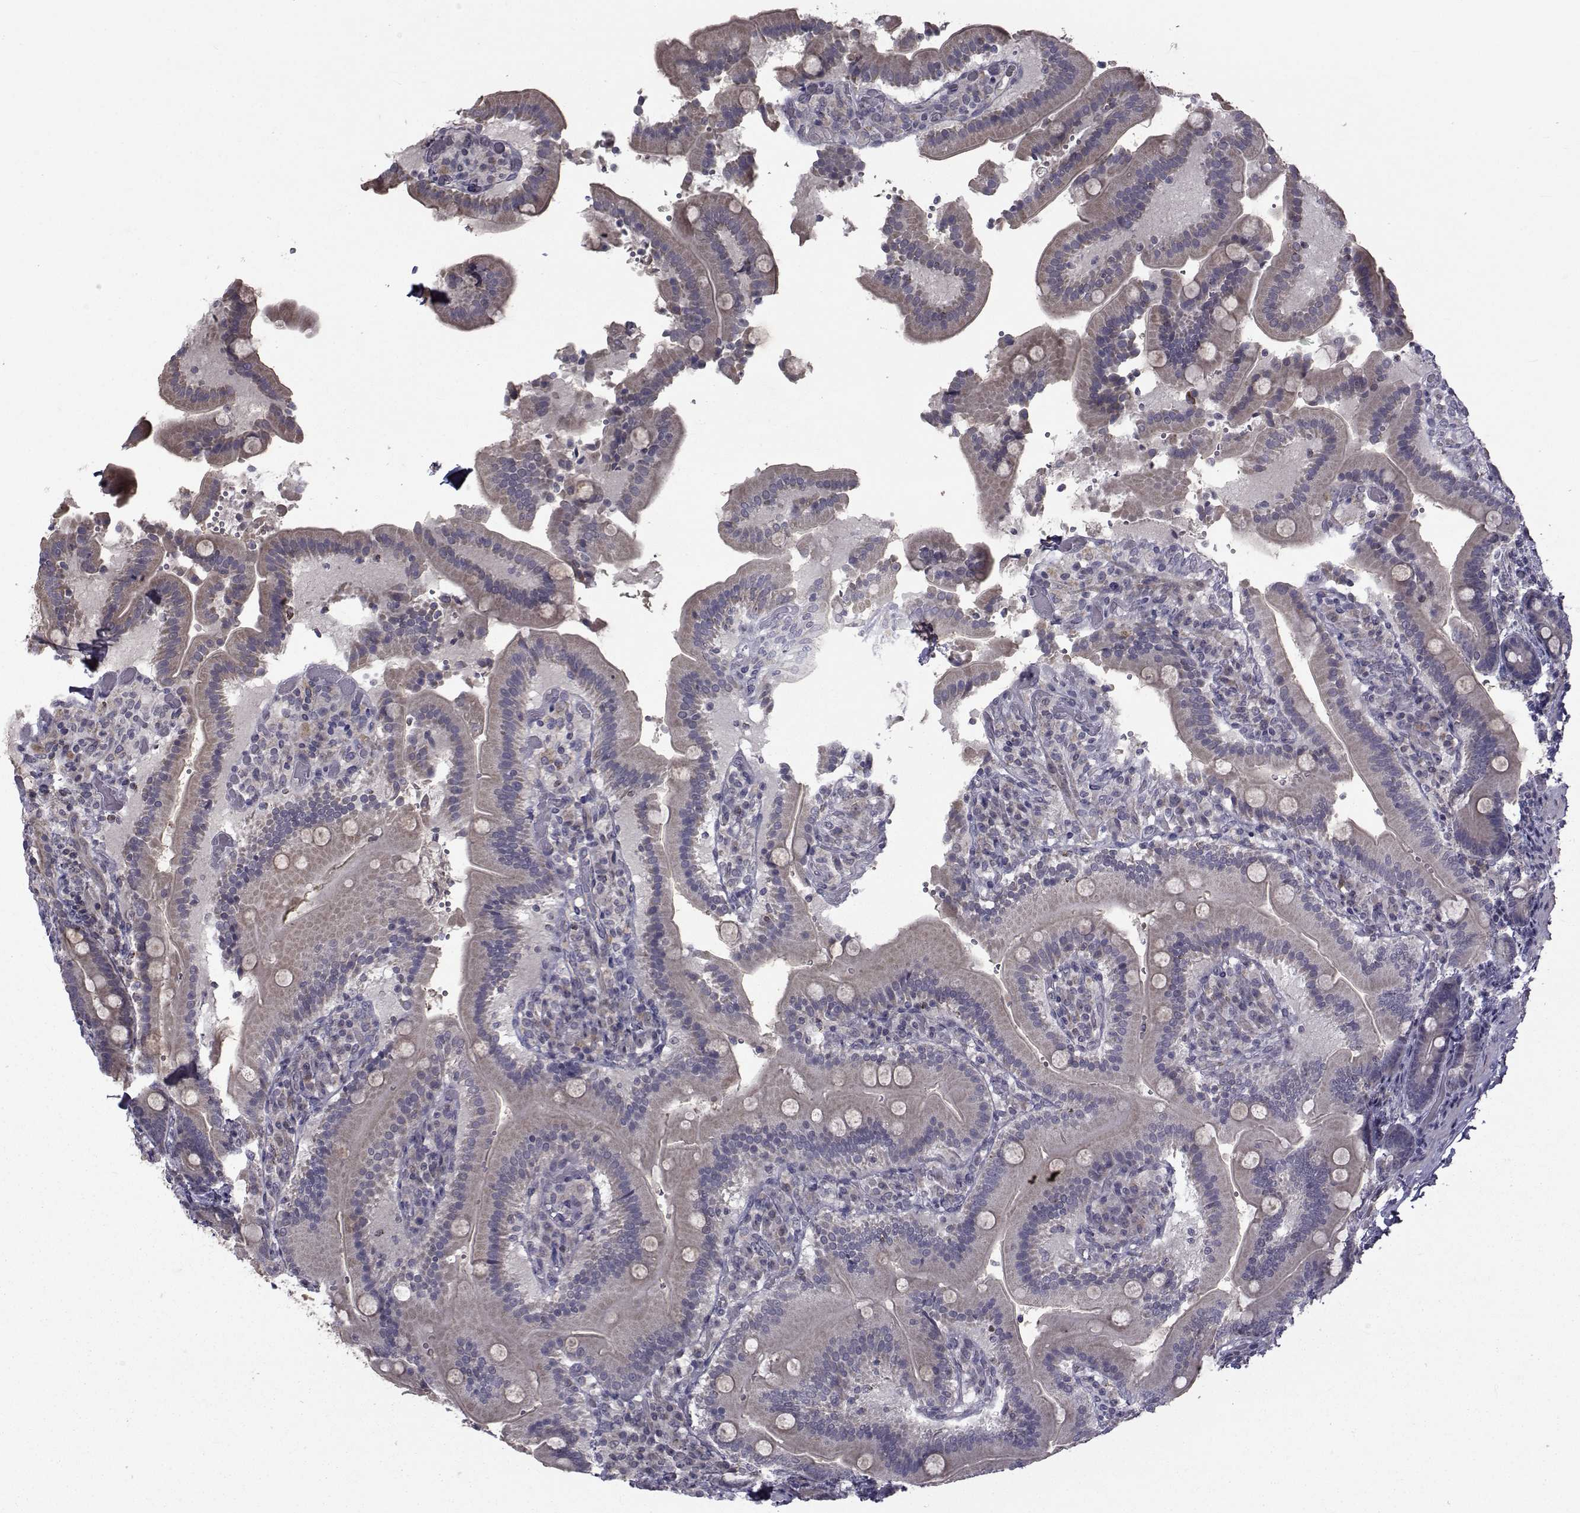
{"staining": {"intensity": "weak", "quantity": "<25%", "location": "cytoplasmic/membranous"}, "tissue": "duodenum", "cell_type": "Glandular cells", "image_type": "normal", "snomed": [{"axis": "morphology", "description": "Normal tissue, NOS"}, {"axis": "topography", "description": "Duodenum"}], "caption": "IHC photomicrograph of benign duodenum: human duodenum stained with DAB (3,3'-diaminobenzidine) displays no significant protein positivity in glandular cells. Brightfield microscopy of IHC stained with DAB (3,3'-diaminobenzidine) (brown) and hematoxylin (blue), captured at high magnification.", "gene": "FDXR", "patient": {"sex": "female", "age": 62}}